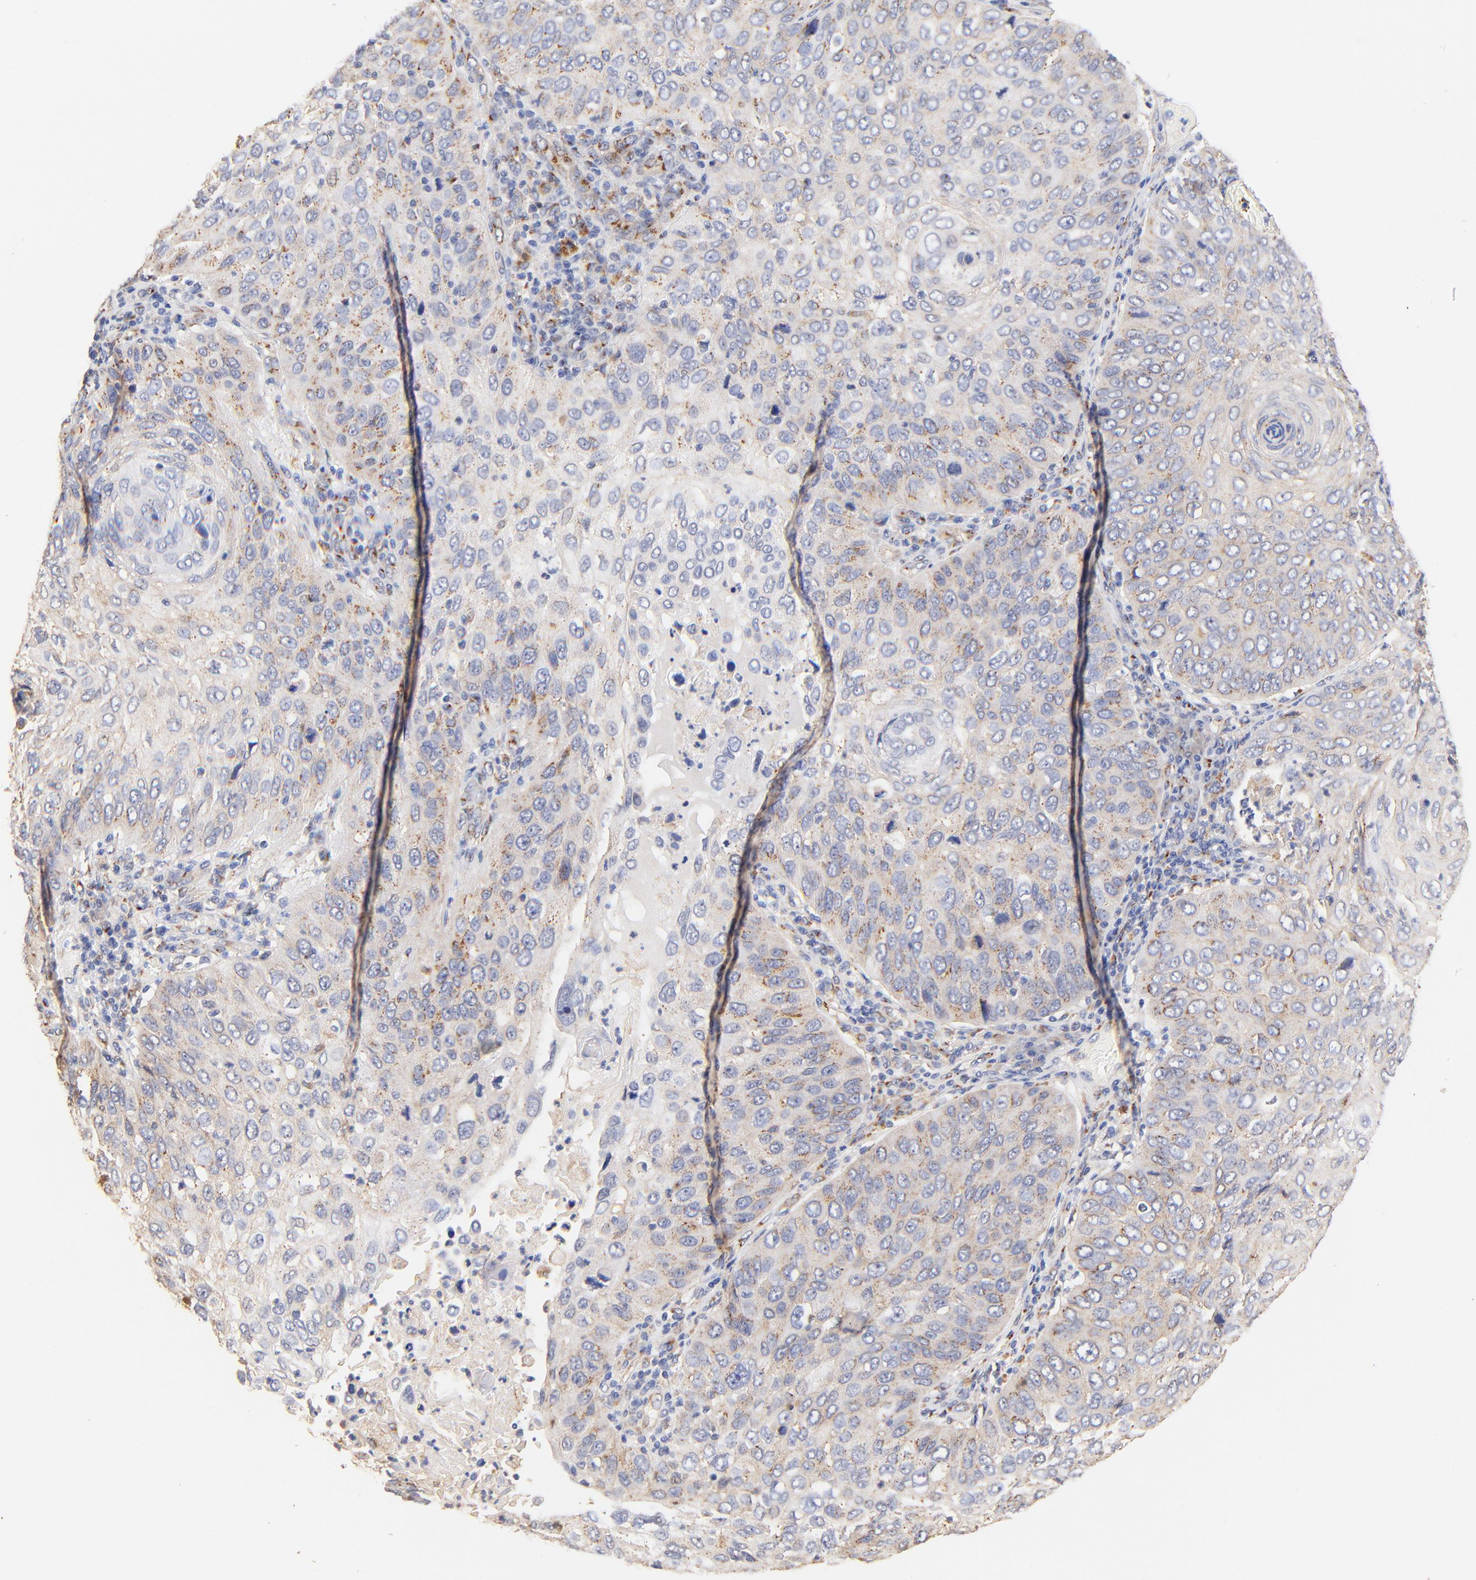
{"staining": {"intensity": "weak", "quantity": "25%-75%", "location": "cytoplasmic/membranous"}, "tissue": "skin cancer", "cell_type": "Tumor cells", "image_type": "cancer", "snomed": [{"axis": "morphology", "description": "Squamous cell carcinoma, NOS"}, {"axis": "topography", "description": "Skin"}], "caption": "A photomicrograph showing weak cytoplasmic/membranous staining in approximately 25%-75% of tumor cells in squamous cell carcinoma (skin), as visualized by brown immunohistochemical staining.", "gene": "FMNL3", "patient": {"sex": "male", "age": 87}}